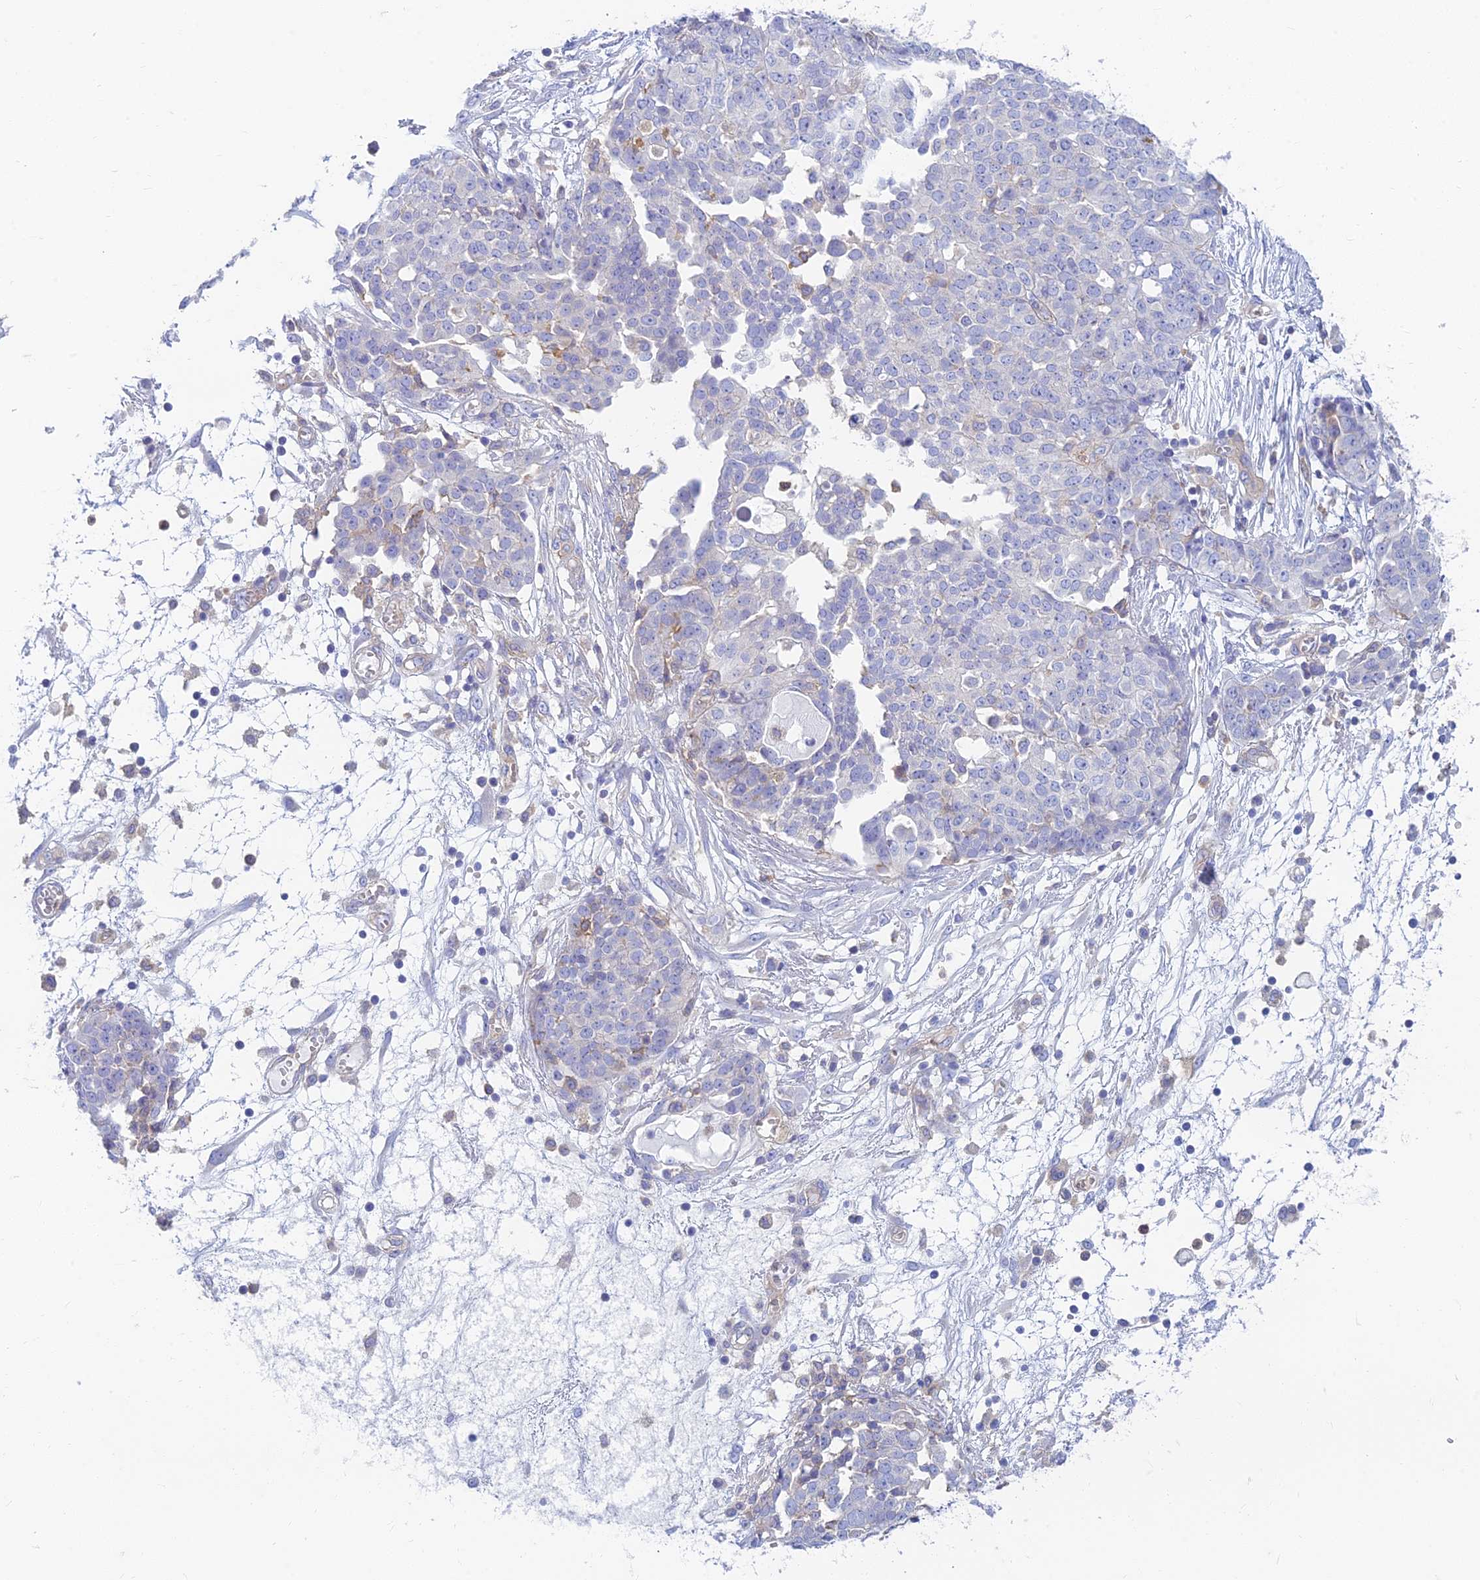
{"staining": {"intensity": "negative", "quantity": "none", "location": "none"}, "tissue": "ovarian cancer", "cell_type": "Tumor cells", "image_type": "cancer", "snomed": [{"axis": "morphology", "description": "Cystadenocarcinoma, serous, NOS"}, {"axis": "topography", "description": "Soft tissue"}, {"axis": "topography", "description": "Ovary"}], "caption": "Immunohistochemistry (IHC) micrograph of neoplastic tissue: ovarian cancer (serous cystadenocarcinoma) stained with DAB exhibits no significant protein expression in tumor cells.", "gene": "STRN4", "patient": {"sex": "female", "age": 57}}